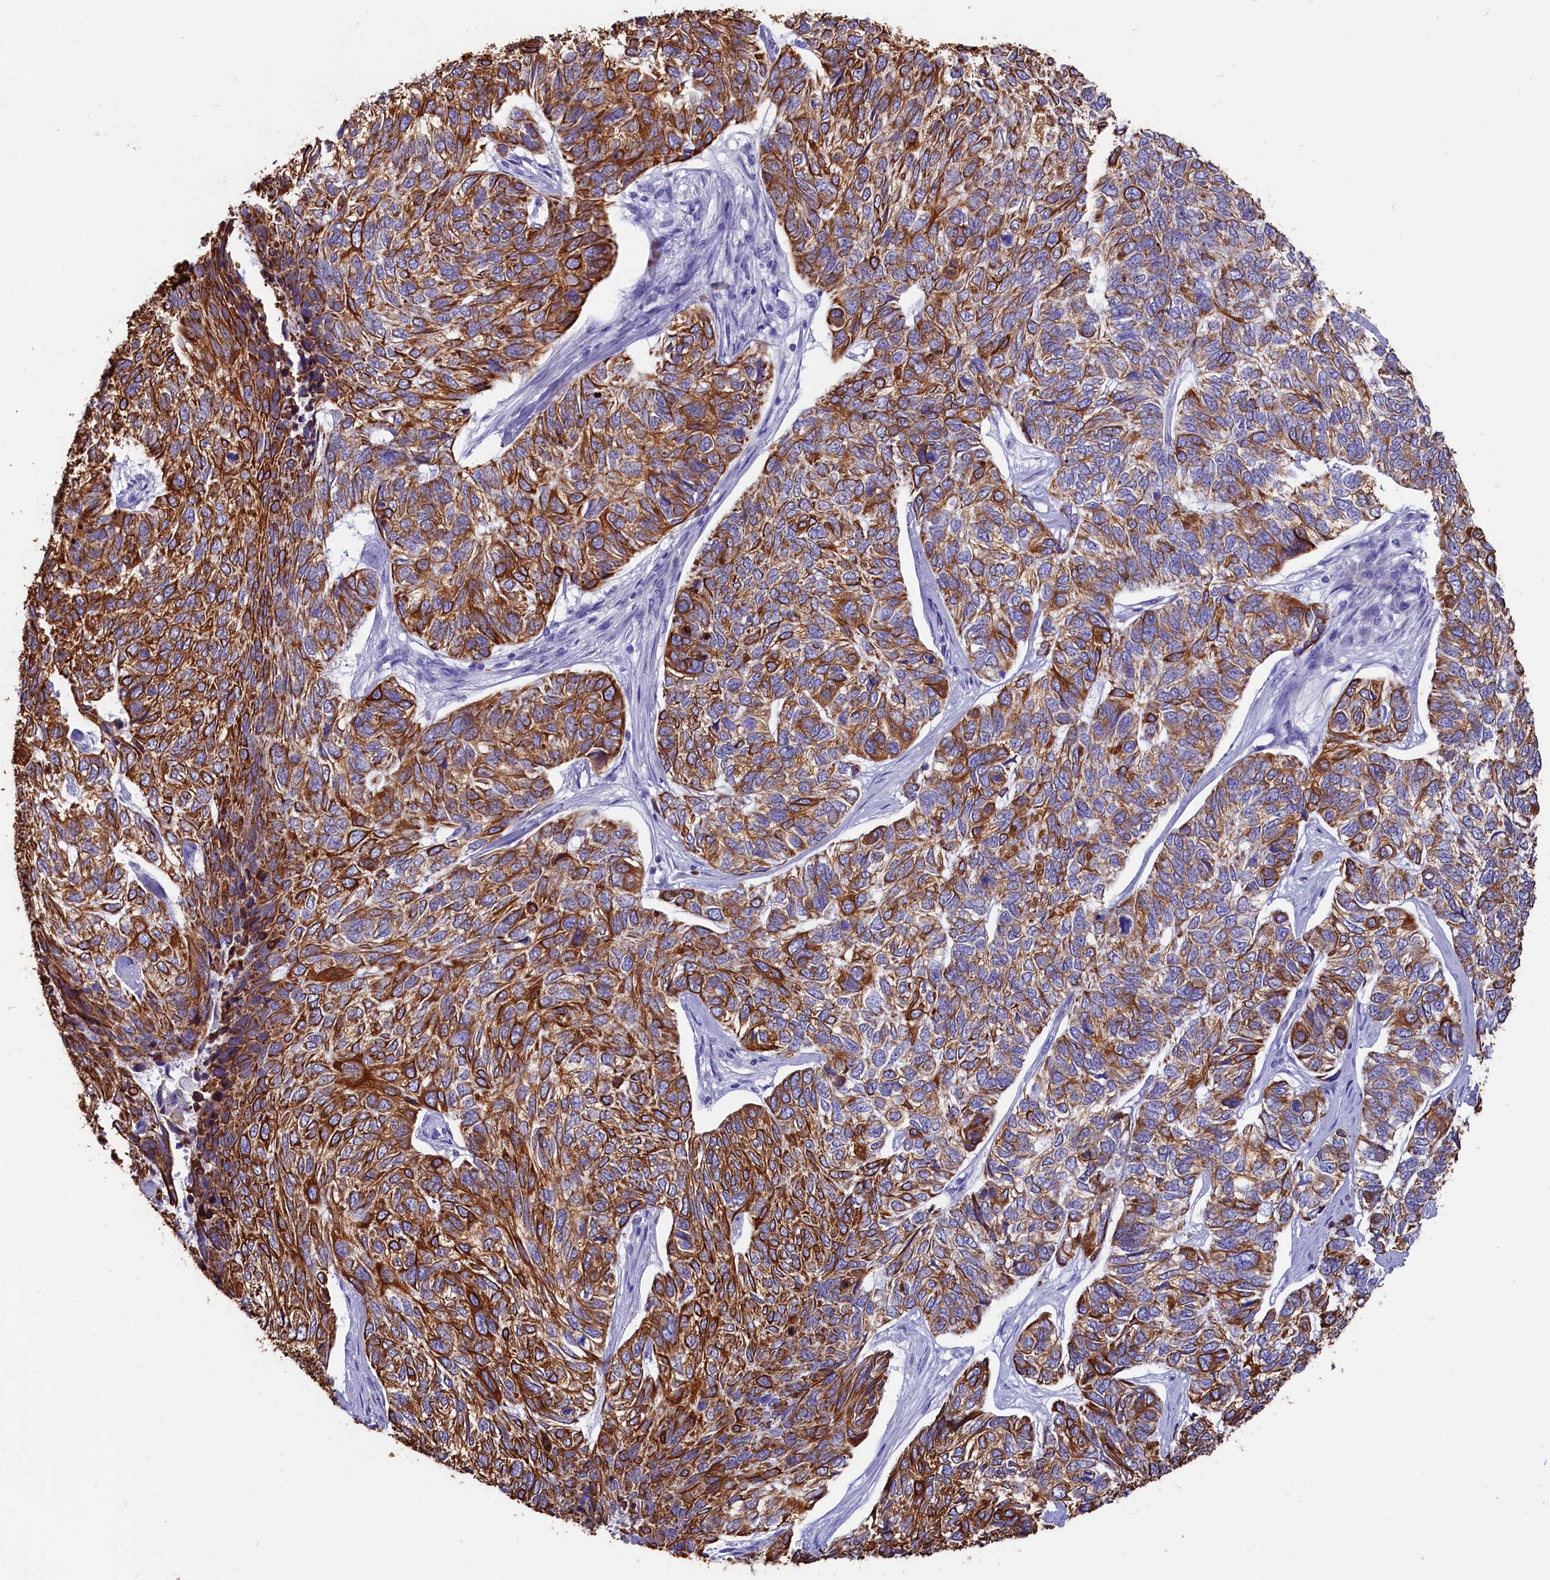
{"staining": {"intensity": "strong", "quantity": ">75%", "location": "cytoplasmic/membranous"}, "tissue": "skin cancer", "cell_type": "Tumor cells", "image_type": "cancer", "snomed": [{"axis": "morphology", "description": "Basal cell carcinoma"}, {"axis": "topography", "description": "Skin"}], "caption": "Immunohistochemical staining of human skin cancer (basal cell carcinoma) shows high levels of strong cytoplasmic/membranous protein staining in approximately >75% of tumor cells.", "gene": "SULT2A1", "patient": {"sex": "female", "age": 65}}